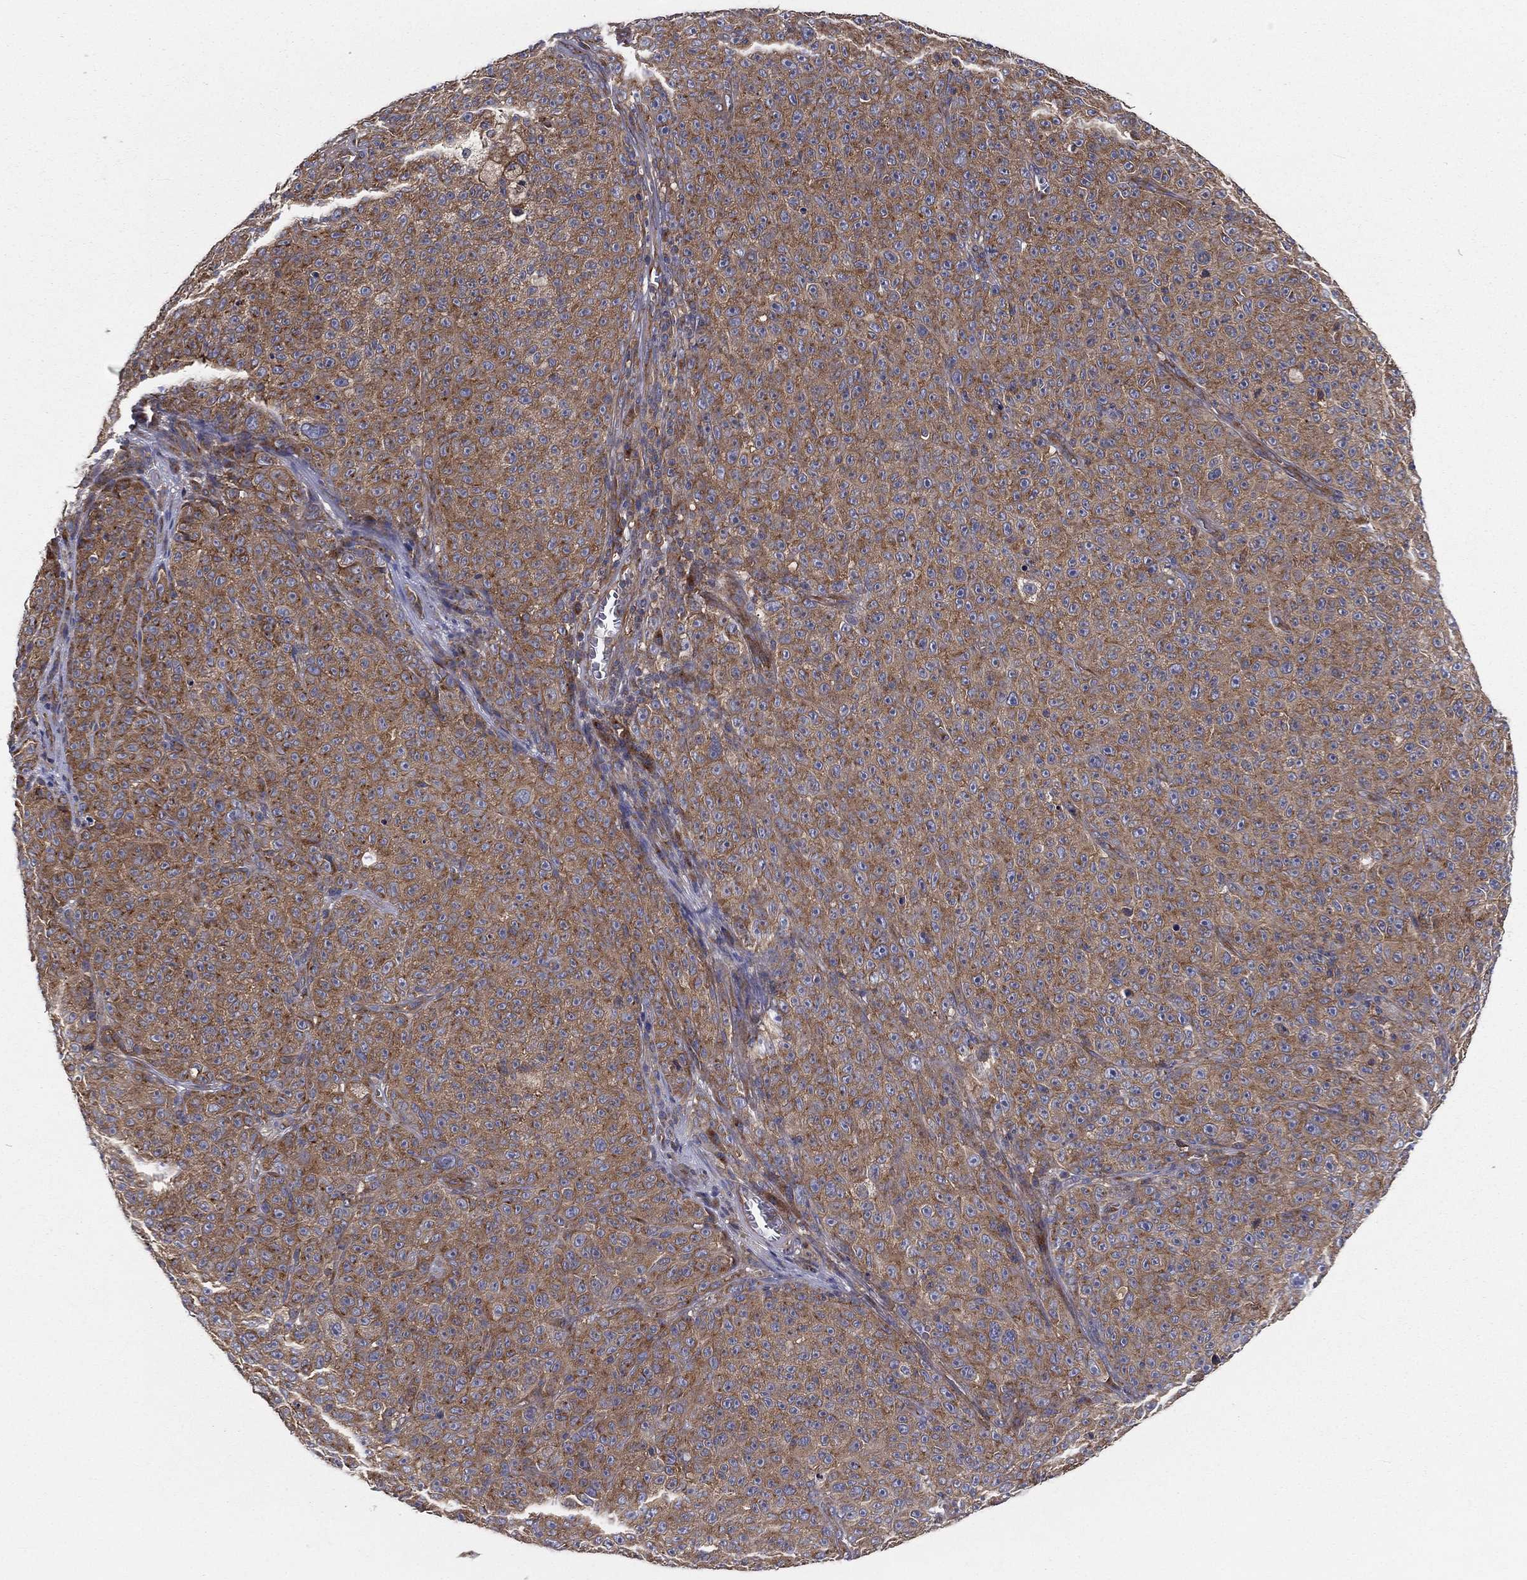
{"staining": {"intensity": "strong", "quantity": "25%-75%", "location": "cytoplasmic/membranous"}, "tissue": "melanoma", "cell_type": "Tumor cells", "image_type": "cancer", "snomed": [{"axis": "morphology", "description": "Malignant melanoma, NOS"}, {"axis": "topography", "description": "Skin"}], "caption": "Brown immunohistochemical staining in human melanoma exhibits strong cytoplasmic/membranous expression in approximately 25%-75% of tumor cells.", "gene": "EIF2B5", "patient": {"sex": "female", "age": 82}}